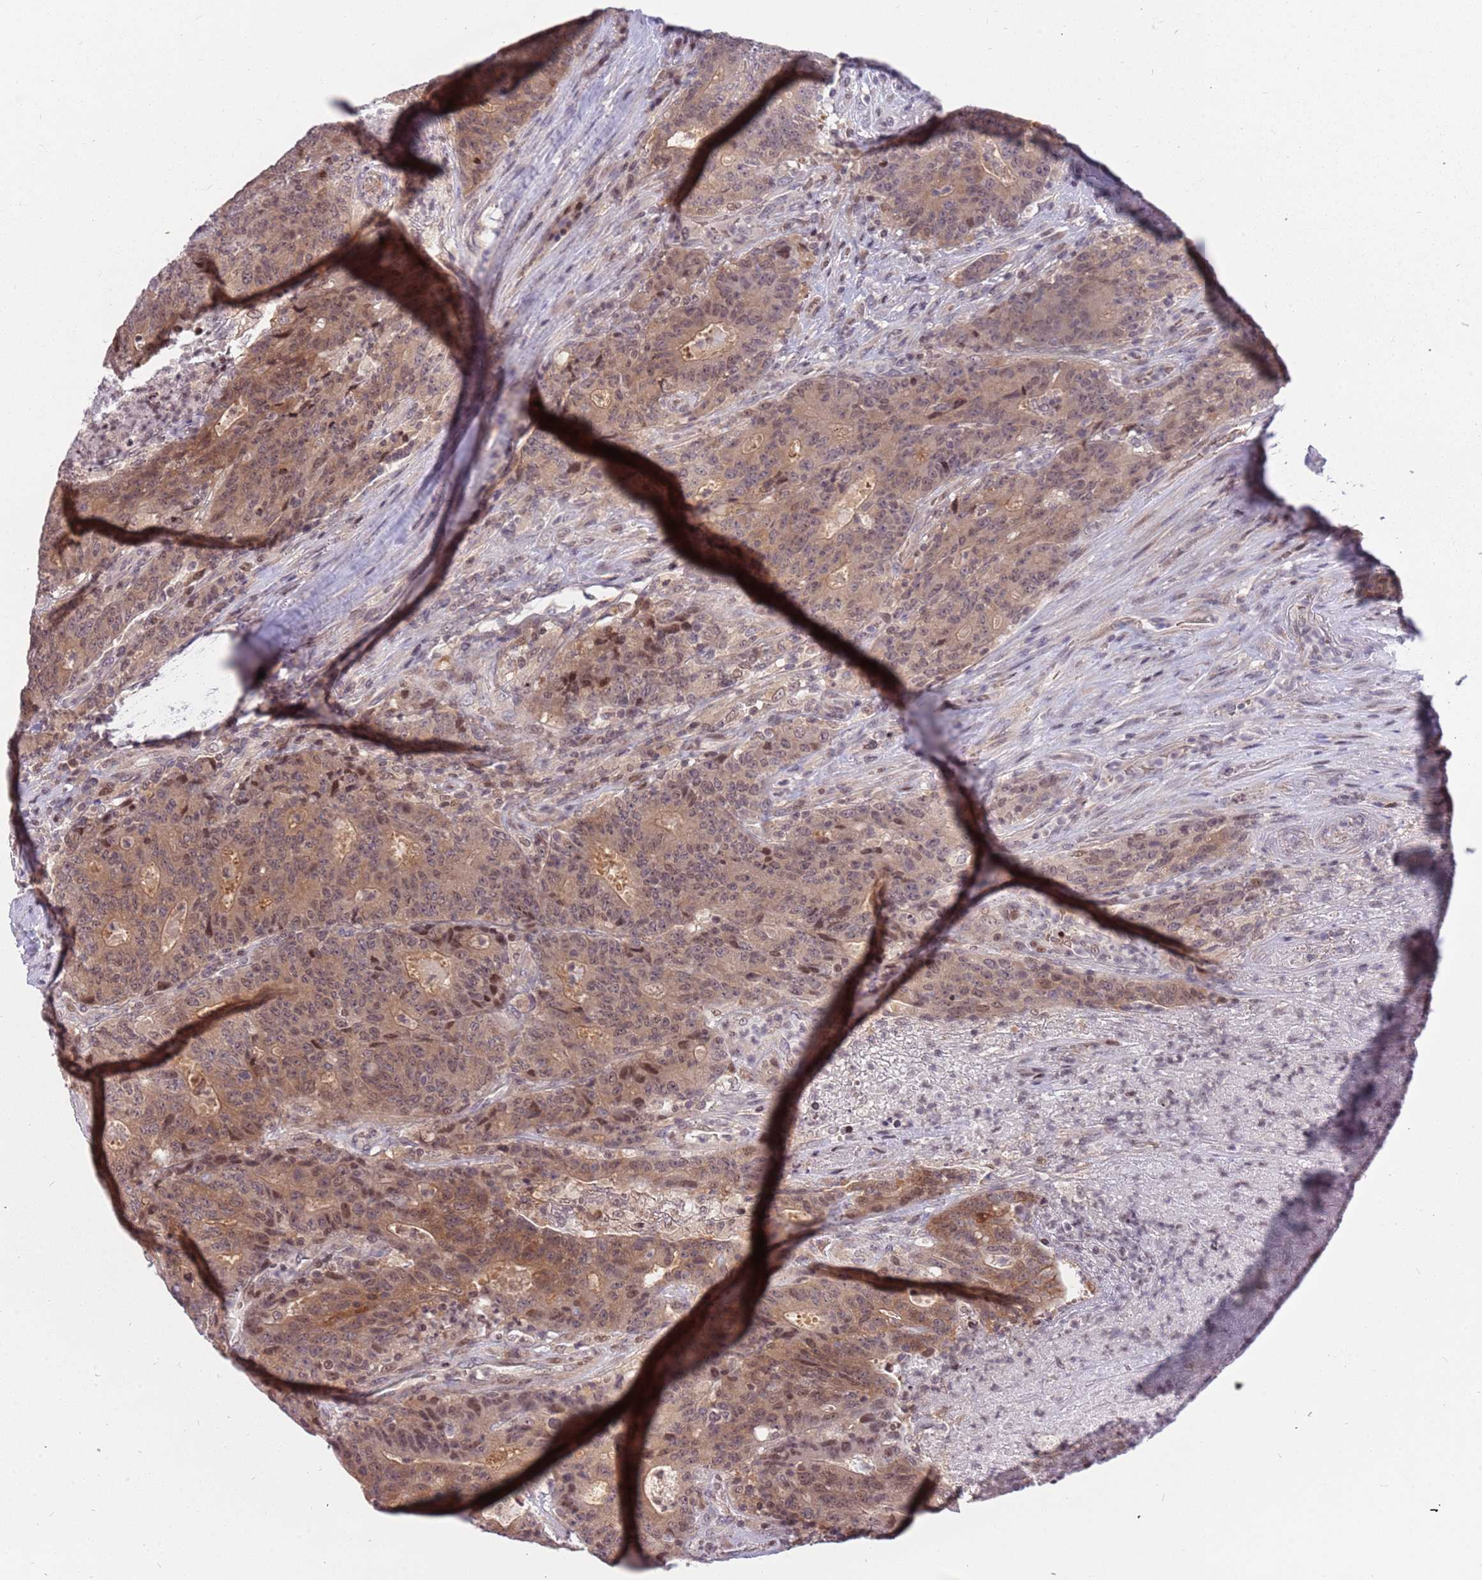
{"staining": {"intensity": "moderate", "quantity": ">75%", "location": "cytoplasmic/membranous"}, "tissue": "colorectal cancer", "cell_type": "Tumor cells", "image_type": "cancer", "snomed": [{"axis": "morphology", "description": "Adenocarcinoma, NOS"}, {"axis": "topography", "description": "Colon"}], "caption": "Protein expression analysis of colorectal adenocarcinoma exhibits moderate cytoplasmic/membranous positivity in about >75% of tumor cells.", "gene": "ARHGEF5", "patient": {"sex": "female", "age": 75}}